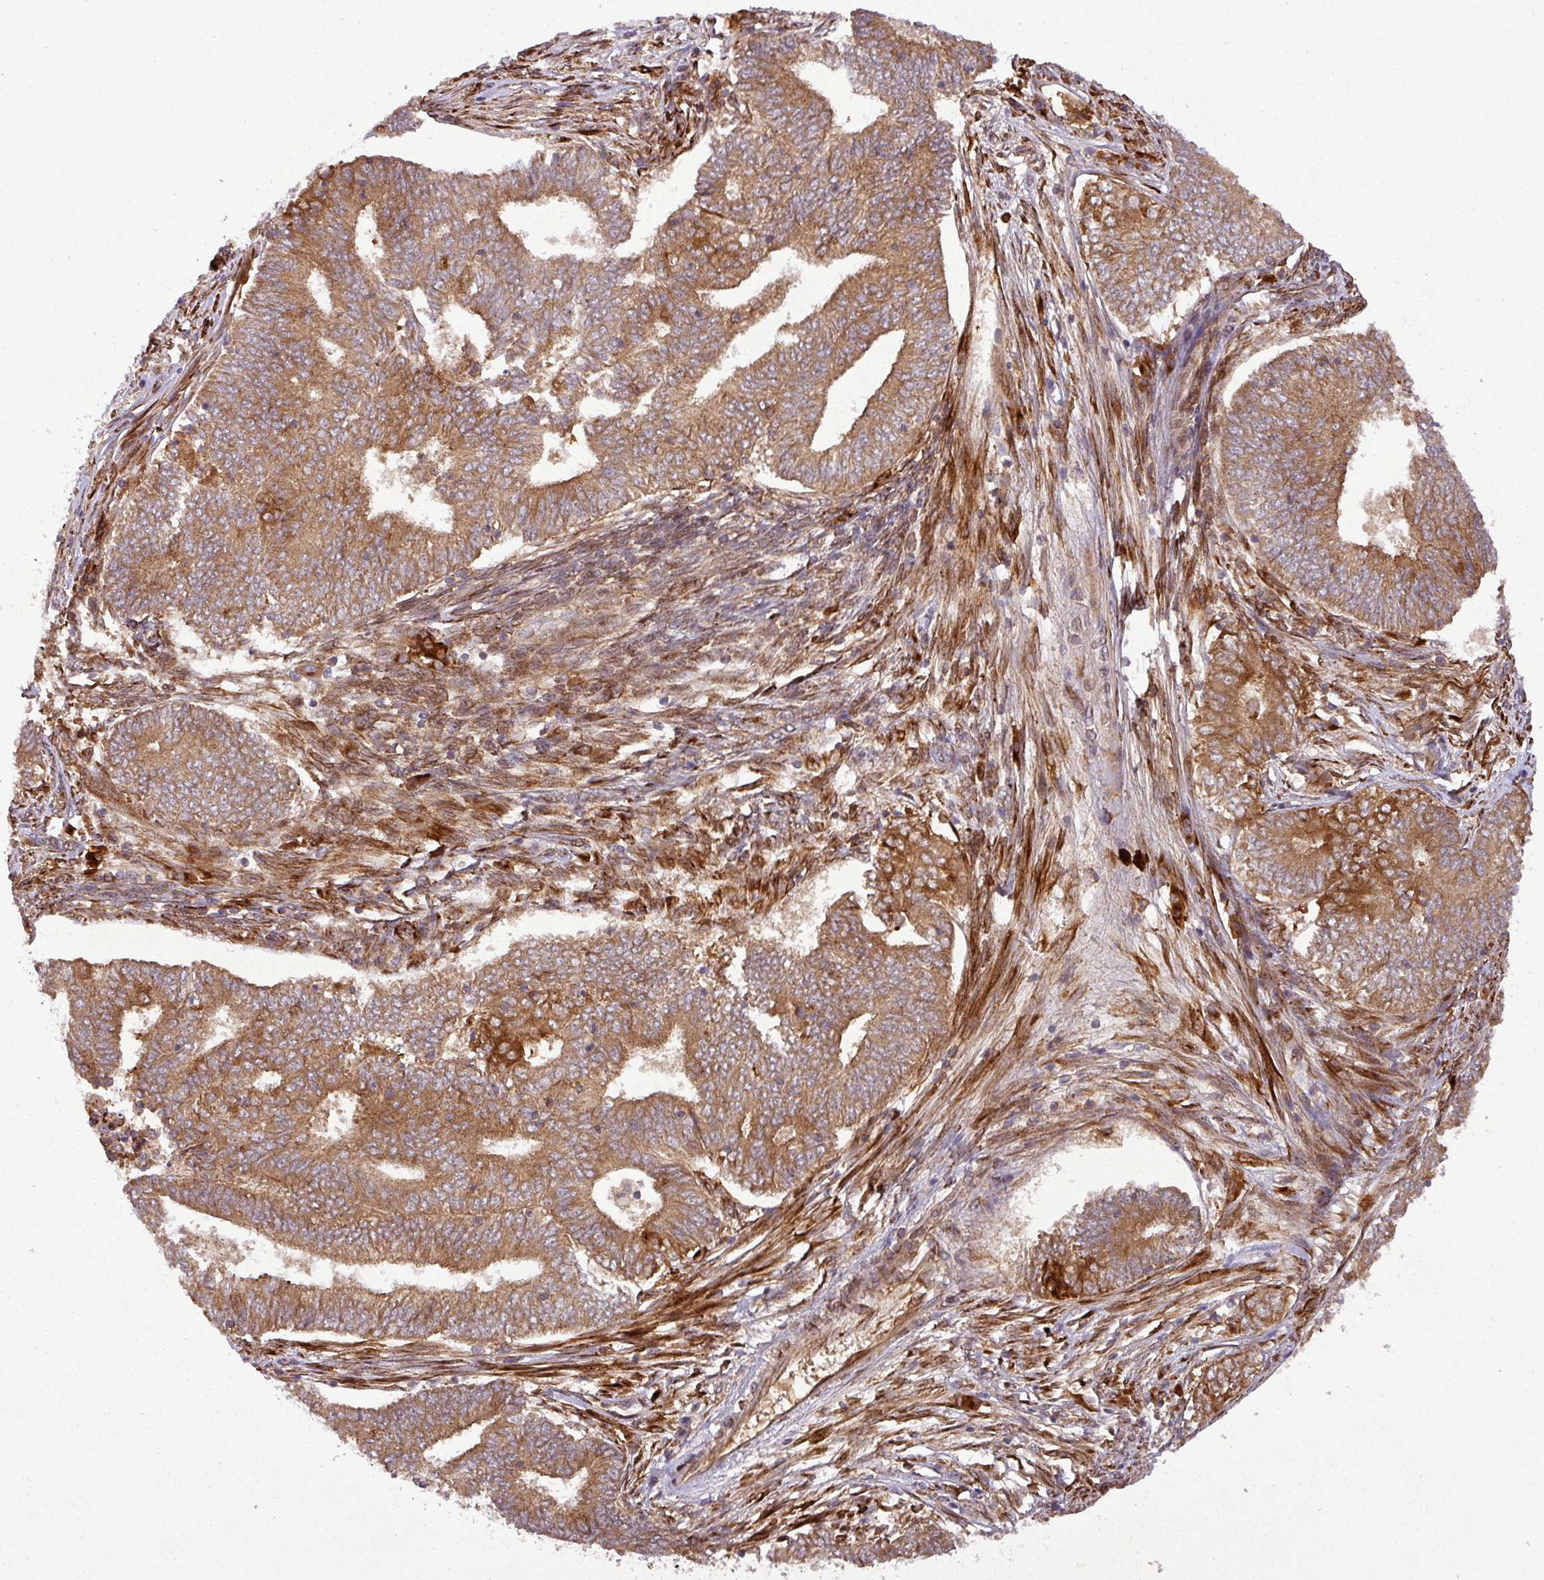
{"staining": {"intensity": "strong", "quantity": ">75%", "location": "cytoplasmic/membranous"}, "tissue": "endometrial cancer", "cell_type": "Tumor cells", "image_type": "cancer", "snomed": [{"axis": "morphology", "description": "Adenocarcinoma, NOS"}, {"axis": "topography", "description": "Endometrium"}], "caption": "Endometrial cancer (adenocarcinoma) tissue exhibits strong cytoplasmic/membranous expression in about >75% of tumor cells", "gene": "ART1", "patient": {"sex": "female", "age": 62}}